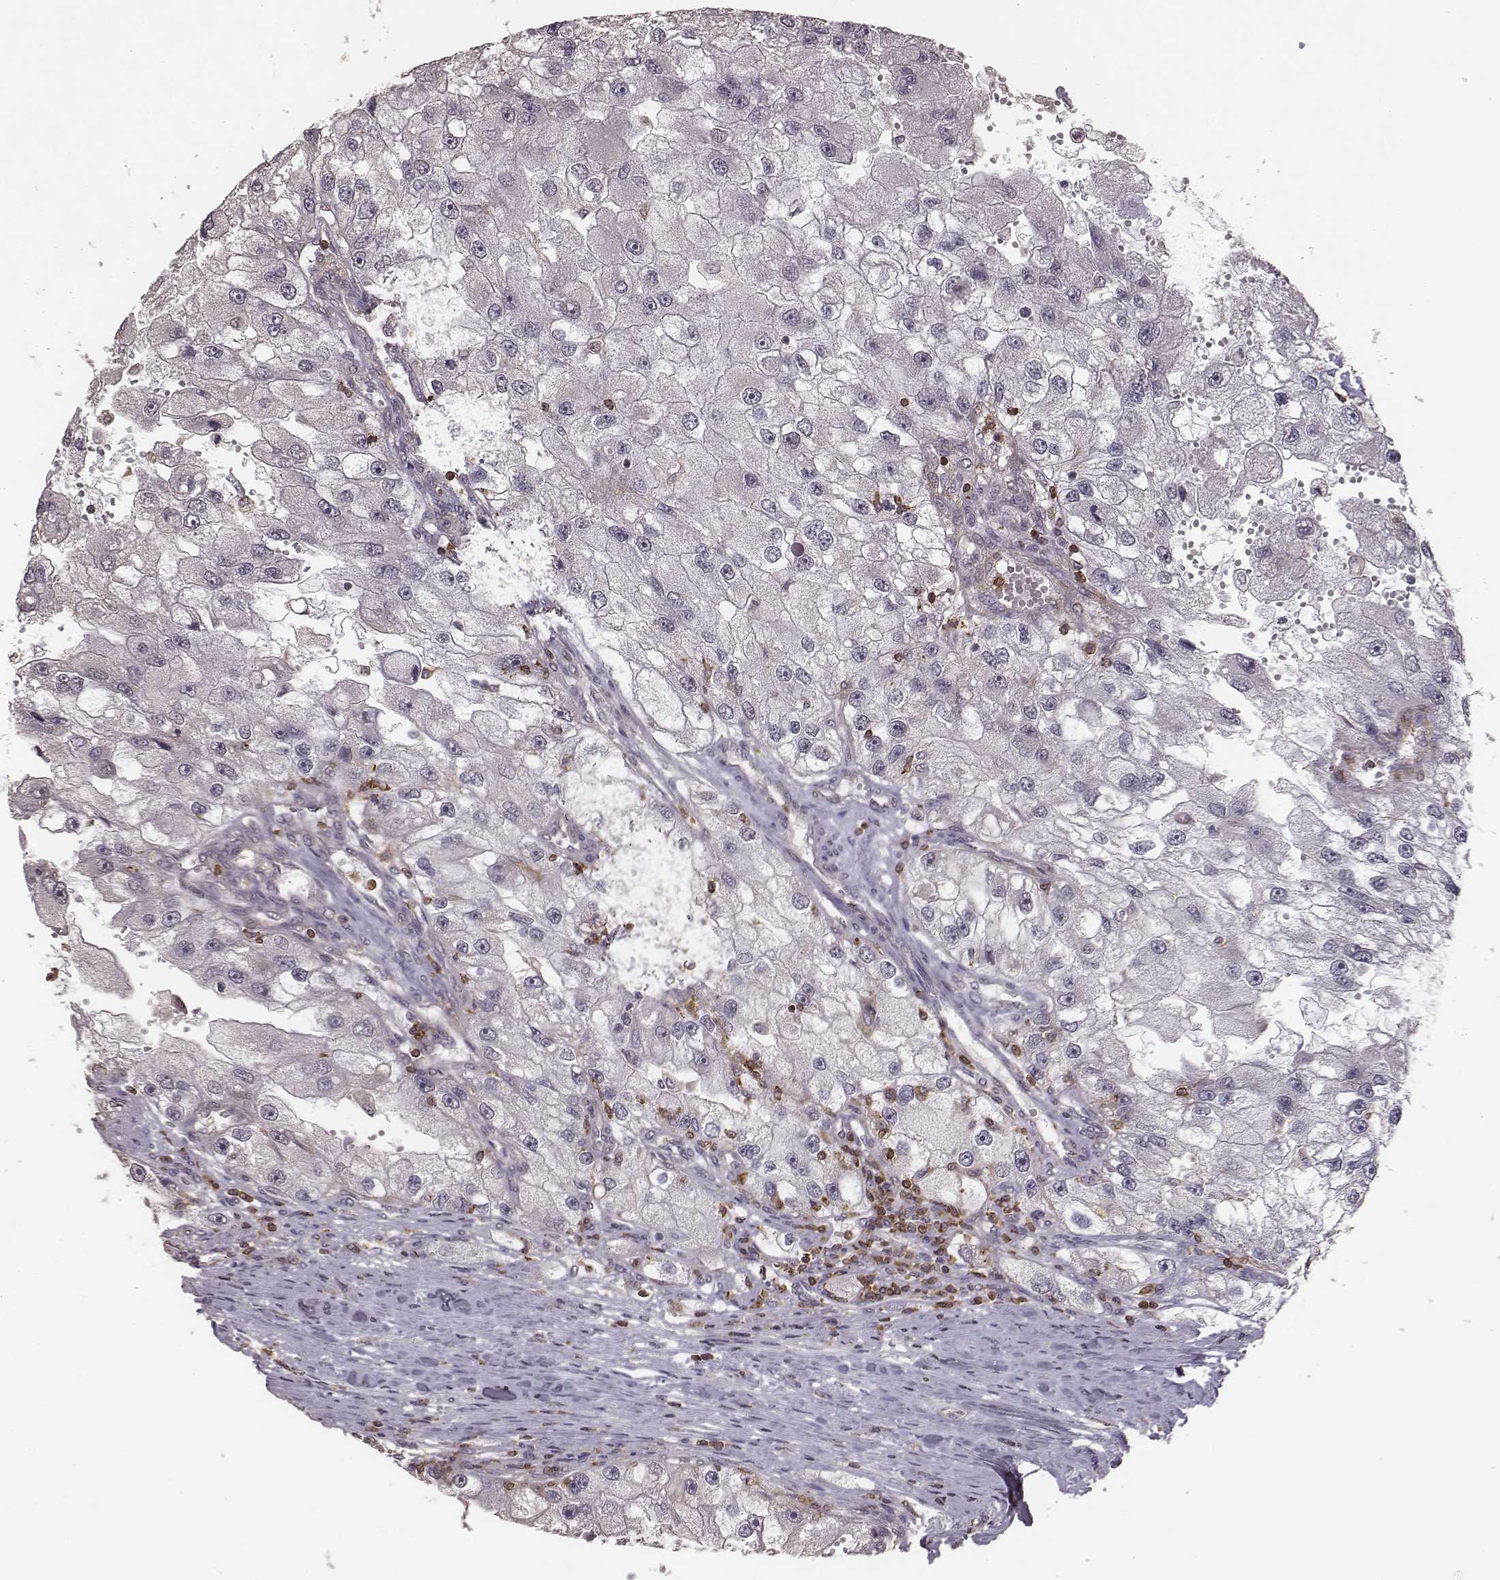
{"staining": {"intensity": "negative", "quantity": "none", "location": "none"}, "tissue": "renal cancer", "cell_type": "Tumor cells", "image_type": "cancer", "snomed": [{"axis": "morphology", "description": "Adenocarcinoma, NOS"}, {"axis": "topography", "description": "Kidney"}], "caption": "Protein analysis of renal cancer (adenocarcinoma) exhibits no significant expression in tumor cells. (Brightfield microscopy of DAB (3,3'-diaminobenzidine) immunohistochemistry at high magnification).", "gene": "PILRA", "patient": {"sex": "male", "age": 63}}